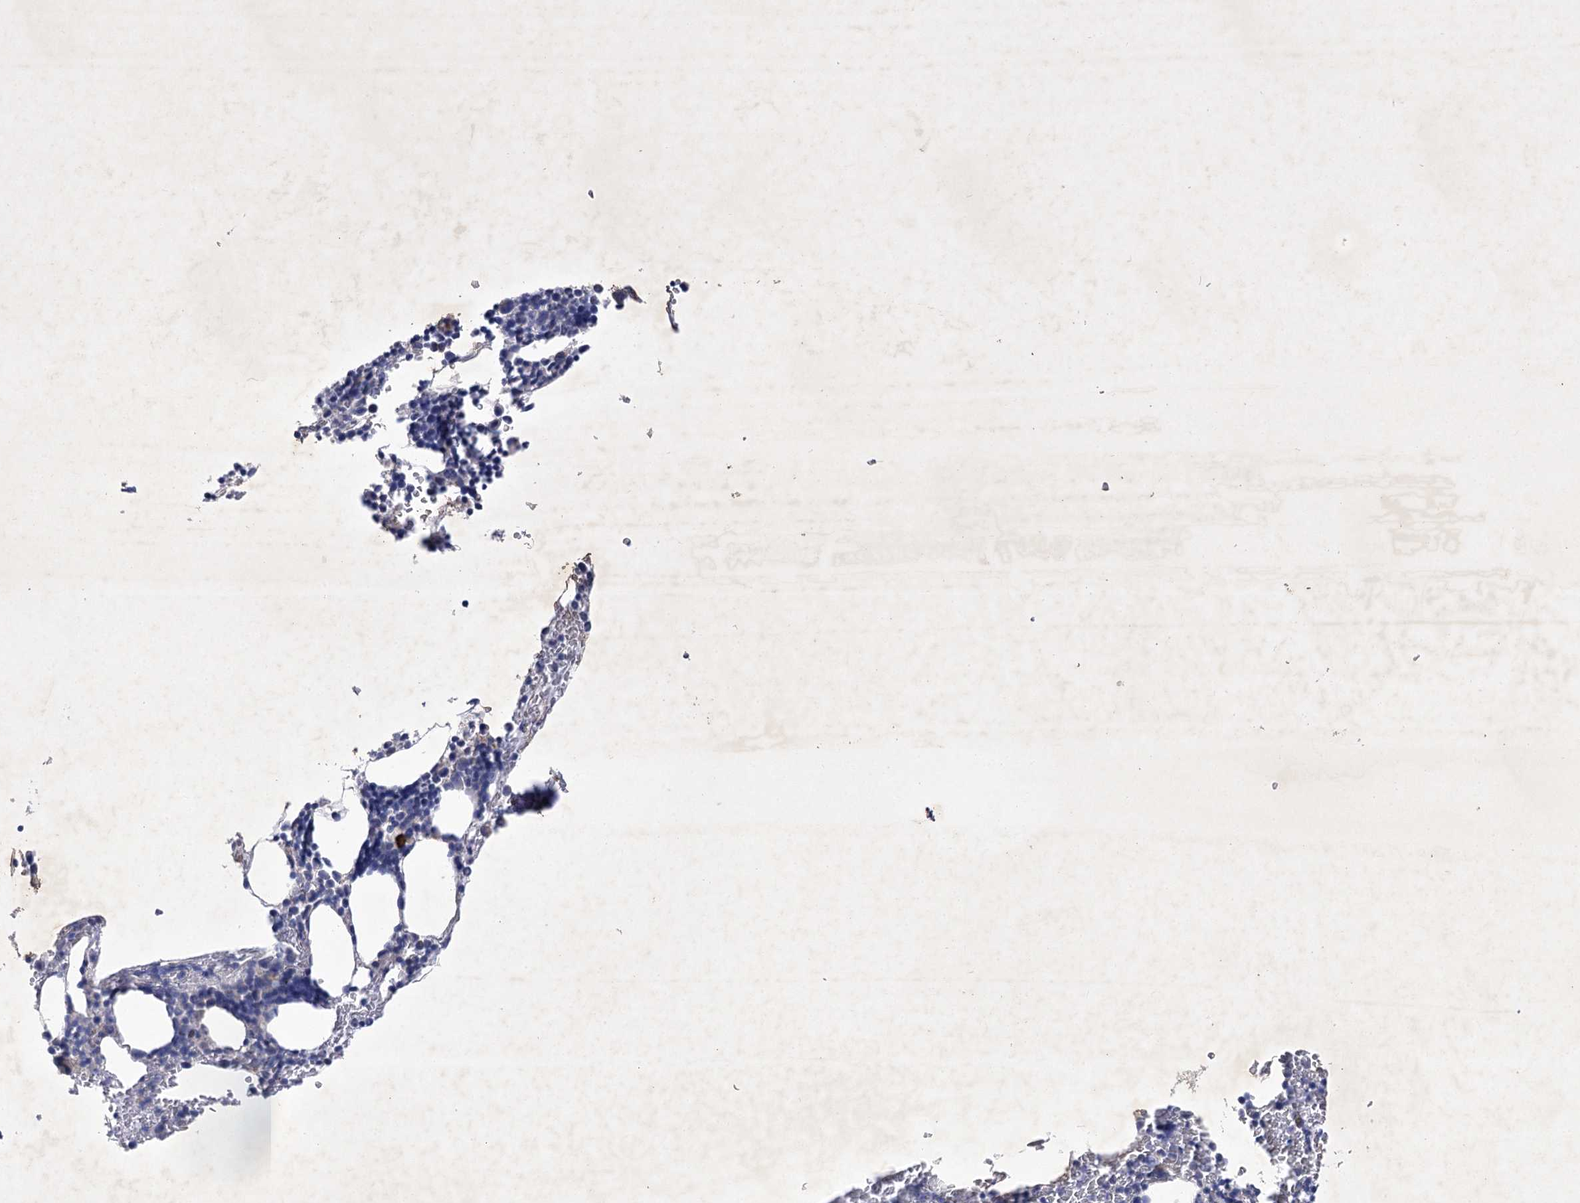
{"staining": {"intensity": "negative", "quantity": "none", "location": "none"}, "tissue": "bone marrow", "cell_type": "Hematopoietic cells", "image_type": "normal", "snomed": [{"axis": "morphology", "description": "Normal tissue, NOS"}, {"axis": "topography", "description": "Bone marrow"}], "caption": "The image reveals no significant expression in hematopoietic cells of bone marrow.", "gene": "COX15", "patient": {"sex": "male", "age": 62}}